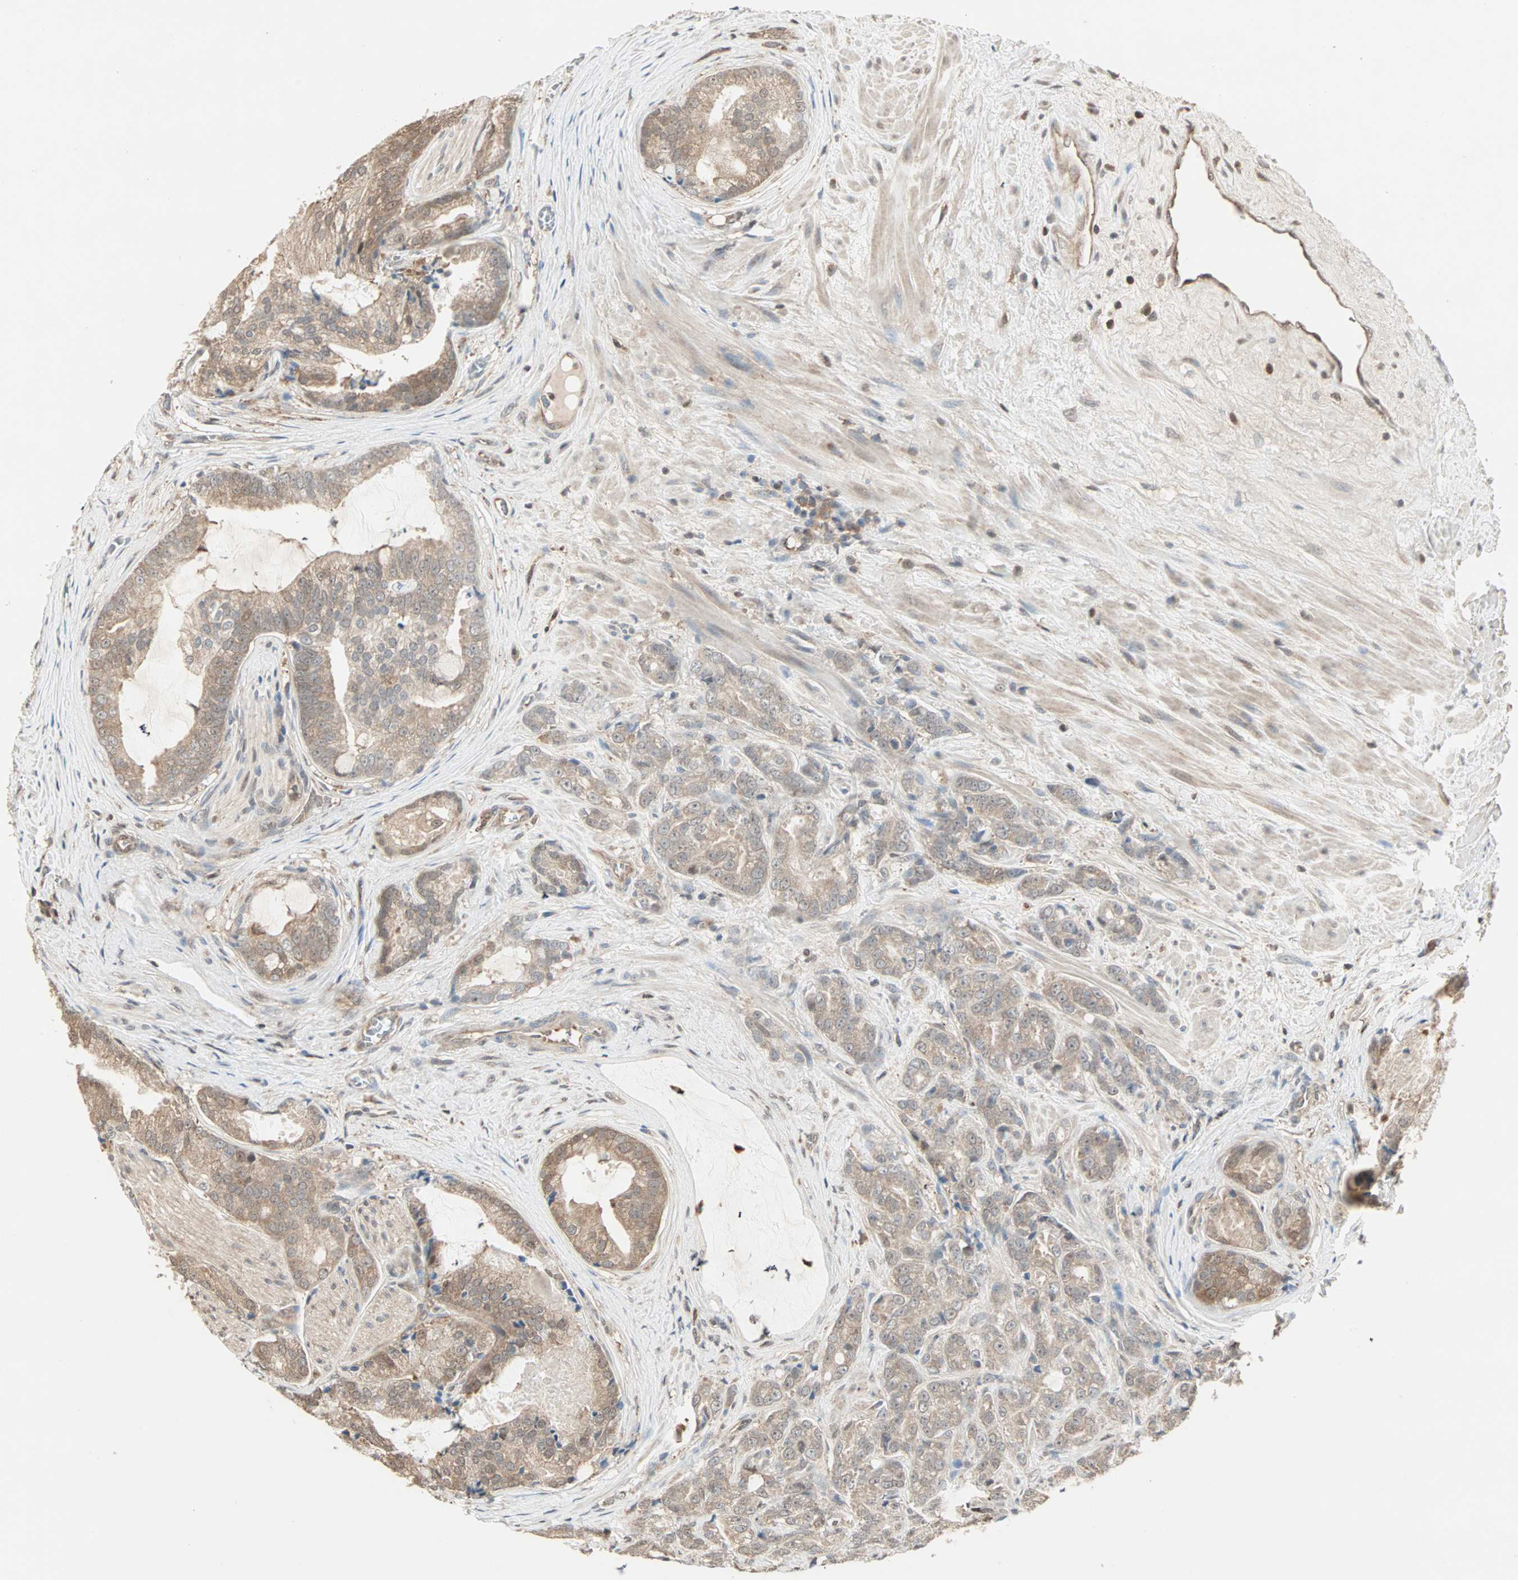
{"staining": {"intensity": "moderate", "quantity": ">75%", "location": "cytoplasmic/membranous"}, "tissue": "prostate cancer", "cell_type": "Tumor cells", "image_type": "cancer", "snomed": [{"axis": "morphology", "description": "Adenocarcinoma, Low grade"}, {"axis": "topography", "description": "Prostate"}], "caption": "A brown stain labels moderate cytoplasmic/membranous staining of a protein in human low-grade adenocarcinoma (prostate) tumor cells. The protein of interest is shown in brown color, while the nuclei are stained blue.", "gene": "DRG2", "patient": {"sex": "male", "age": 58}}